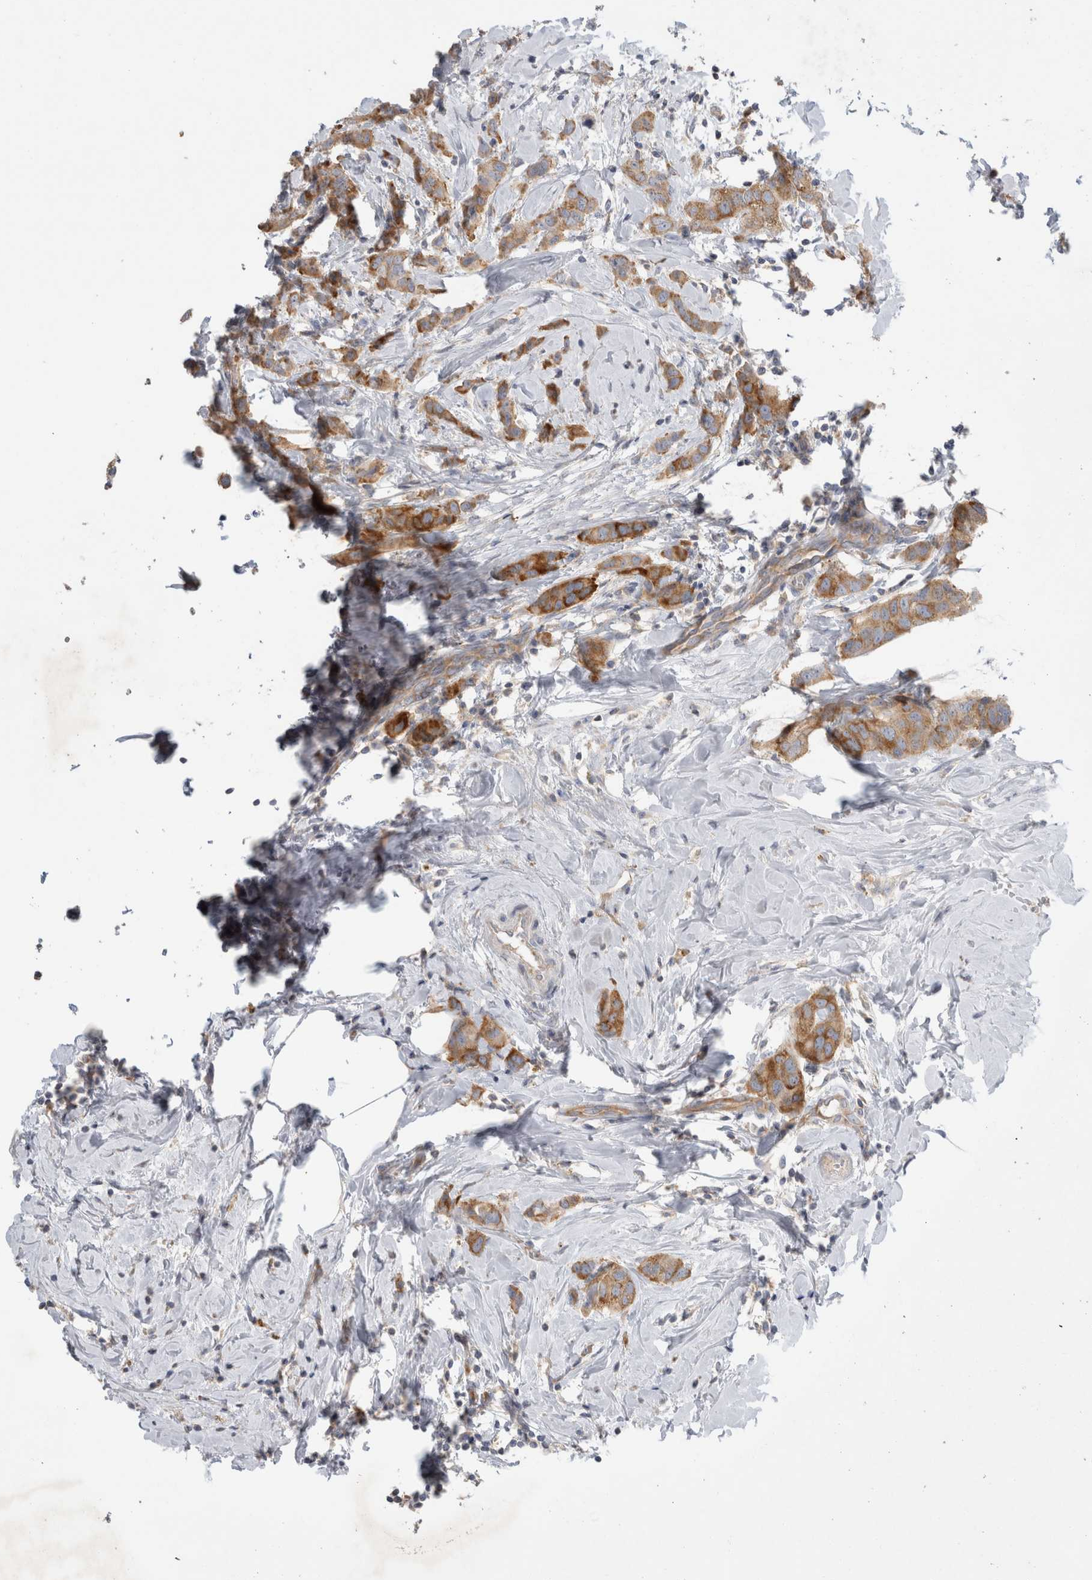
{"staining": {"intensity": "moderate", "quantity": ">75%", "location": "cytoplasmic/membranous"}, "tissue": "breast cancer", "cell_type": "Tumor cells", "image_type": "cancer", "snomed": [{"axis": "morphology", "description": "Duct carcinoma"}, {"axis": "topography", "description": "Breast"}], "caption": "There is medium levels of moderate cytoplasmic/membranous expression in tumor cells of breast cancer (intraductal carcinoma), as demonstrated by immunohistochemical staining (brown color).", "gene": "ZNF23", "patient": {"sex": "female", "age": 50}}